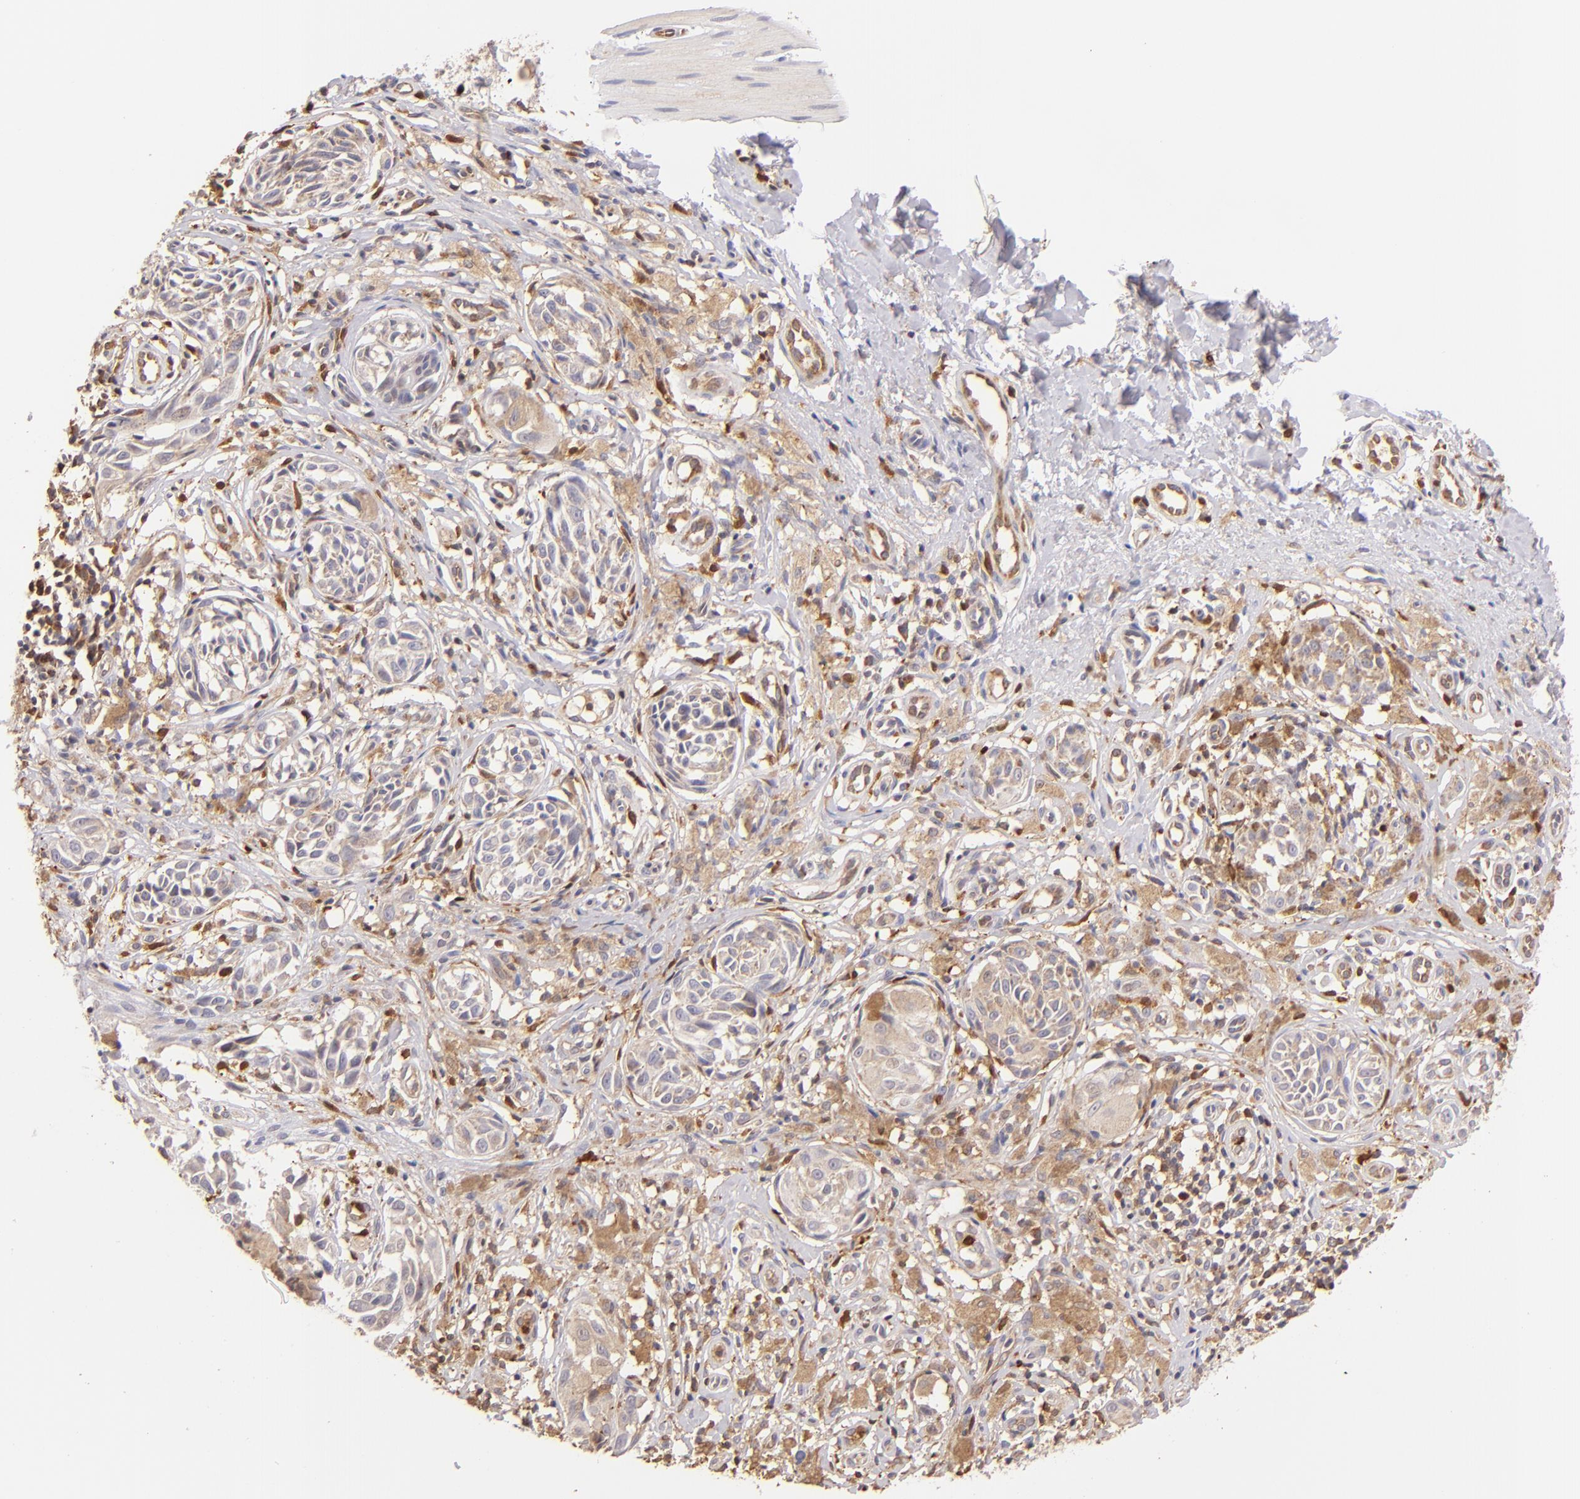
{"staining": {"intensity": "weak", "quantity": "25%-75%", "location": "cytoplasmic/membranous"}, "tissue": "melanoma", "cell_type": "Tumor cells", "image_type": "cancer", "snomed": [{"axis": "morphology", "description": "Malignant melanoma, NOS"}, {"axis": "topography", "description": "Skin"}], "caption": "DAB (3,3'-diaminobenzidine) immunohistochemical staining of human malignant melanoma shows weak cytoplasmic/membranous protein staining in approximately 25%-75% of tumor cells. The protein of interest is stained brown, and the nuclei are stained in blue (DAB IHC with brightfield microscopy, high magnification).", "gene": "BTK", "patient": {"sex": "male", "age": 67}}